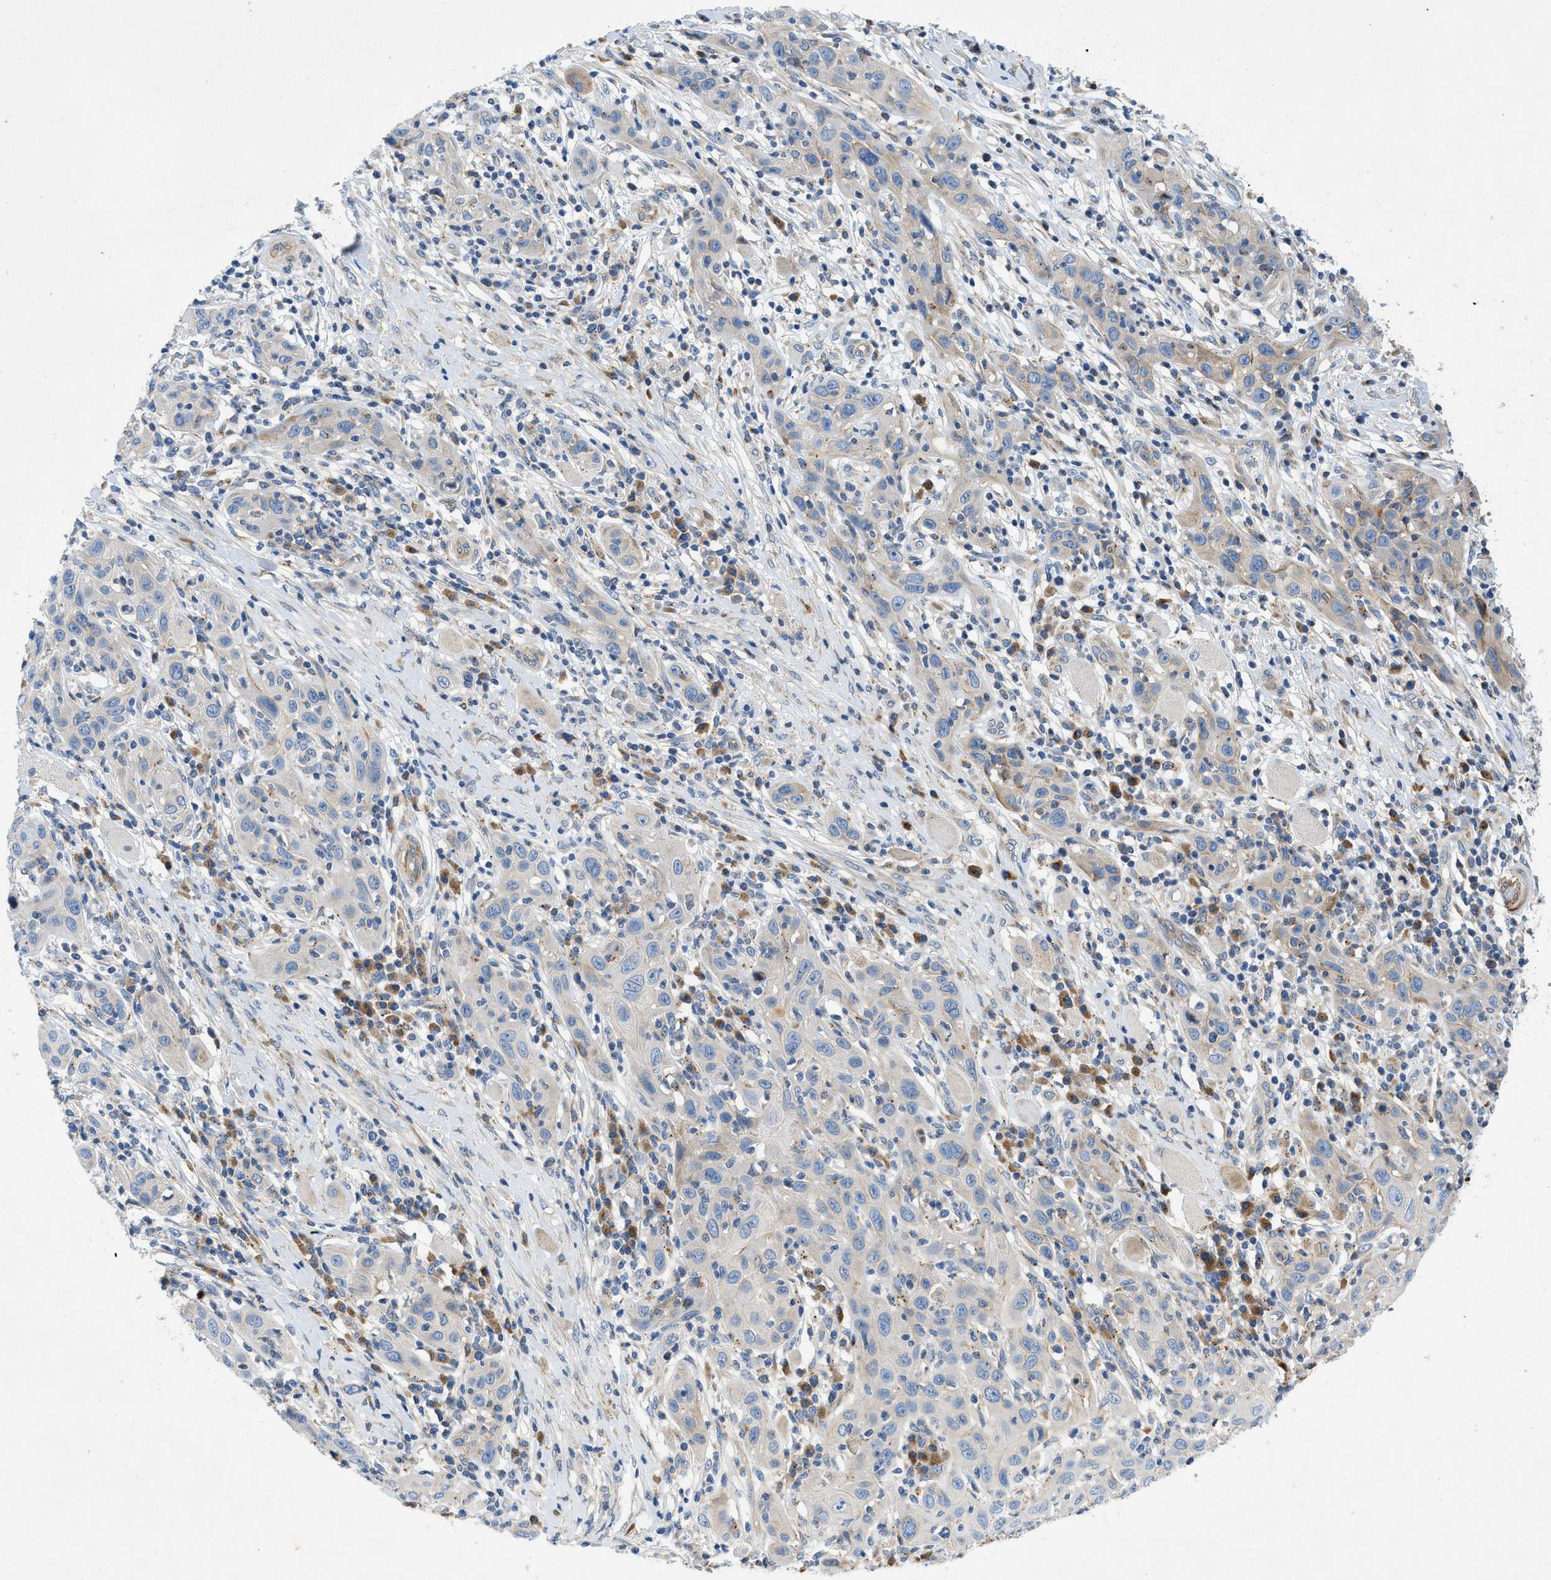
{"staining": {"intensity": "weak", "quantity": "<25%", "location": "cytoplasmic/membranous"}, "tissue": "skin cancer", "cell_type": "Tumor cells", "image_type": "cancer", "snomed": [{"axis": "morphology", "description": "Squamous cell carcinoma, NOS"}, {"axis": "topography", "description": "Skin"}], "caption": "Tumor cells show no significant staining in squamous cell carcinoma (skin). (Immunohistochemistry (ihc), brightfield microscopy, high magnification).", "gene": "TMEM248", "patient": {"sex": "female", "age": 88}}